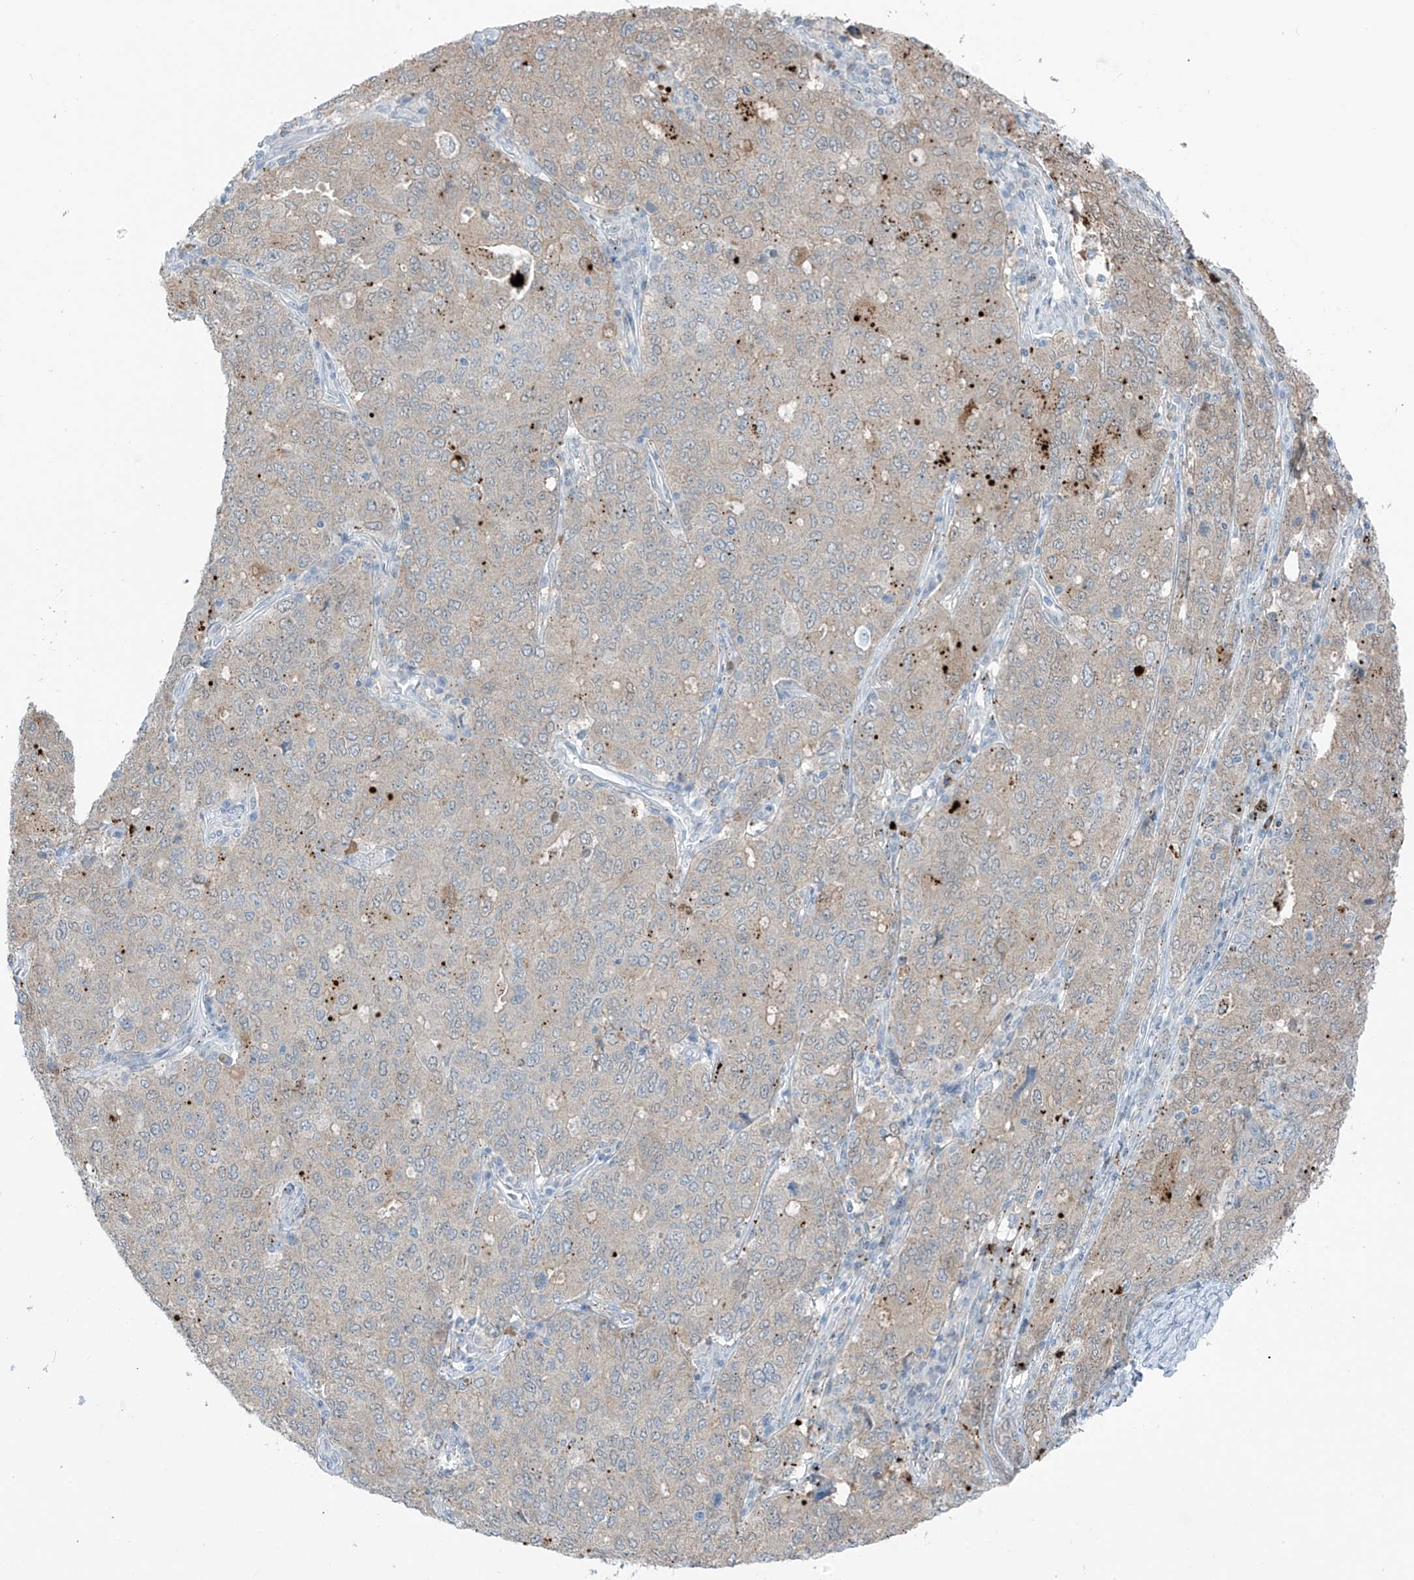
{"staining": {"intensity": "negative", "quantity": "none", "location": "none"}, "tissue": "ovarian cancer", "cell_type": "Tumor cells", "image_type": "cancer", "snomed": [{"axis": "morphology", "description": "Carcinoma, endometroid"}, {"axis": "topography", "description": "Ovary"}], "caption": "The photomicrograph reveals no staining of tumor cells in ovarian cancer.", "gene": "ZNF793", "patient": {"sex": "female", "age": 62}}